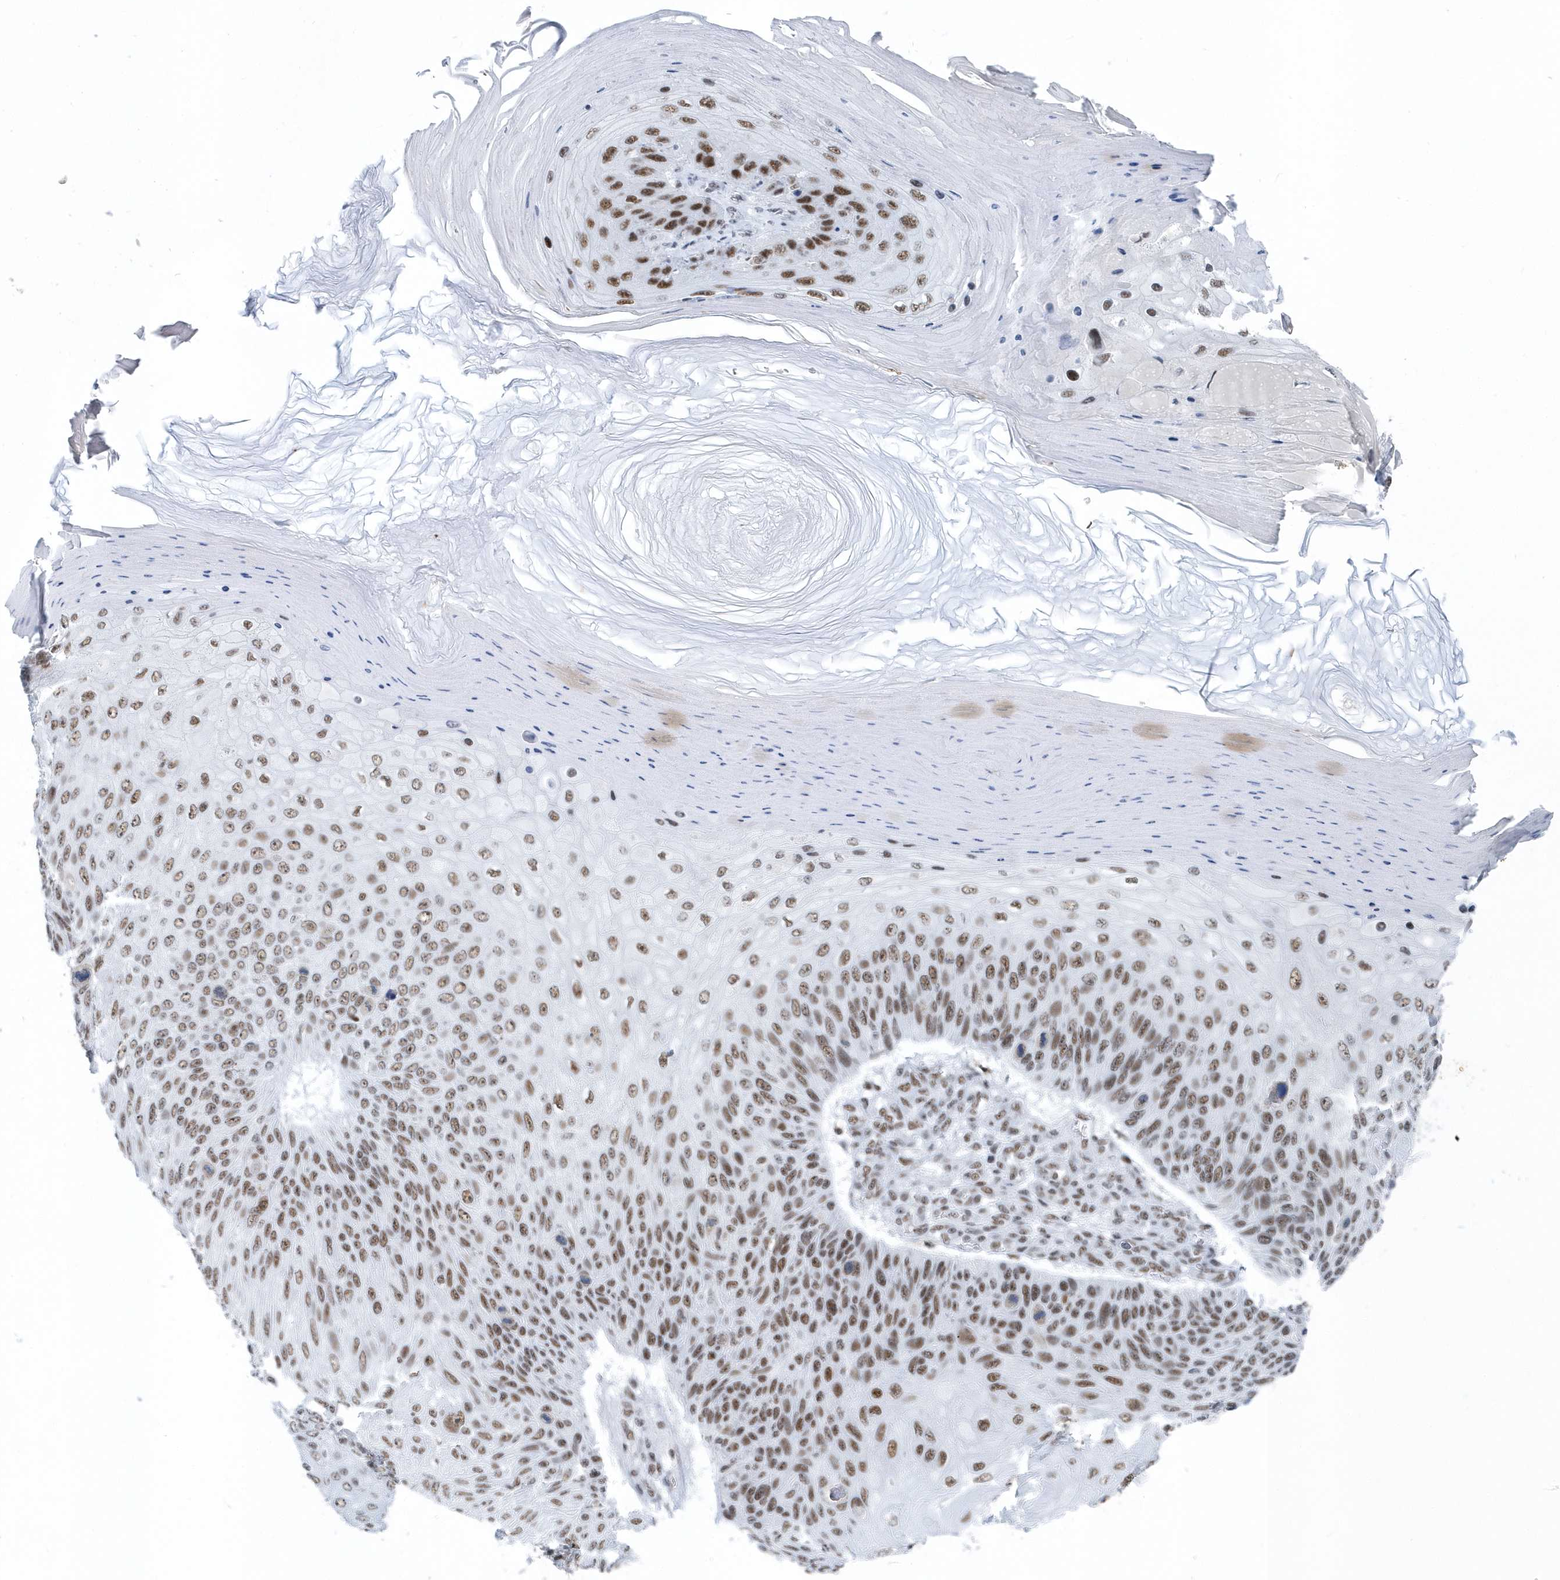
{"staining": {"intensity": "moderate", "quantity": ">75%", "location": "nuclear"}, "tissue": "skin cancer", "cell_type": "Tumor cells", "image_type": "cancer", "snomed": [{"axis": "morphology", "description": "Squamous cell carcinoma, NOS"}, {"axis": "topography", "description": "Skin"}], "caption": "Moderate nuclear expression is seen in about >75% of tumor cells in skin cancer.", "gene": "FIP1L1", "patient": {"sex": "female", "age": 88}}